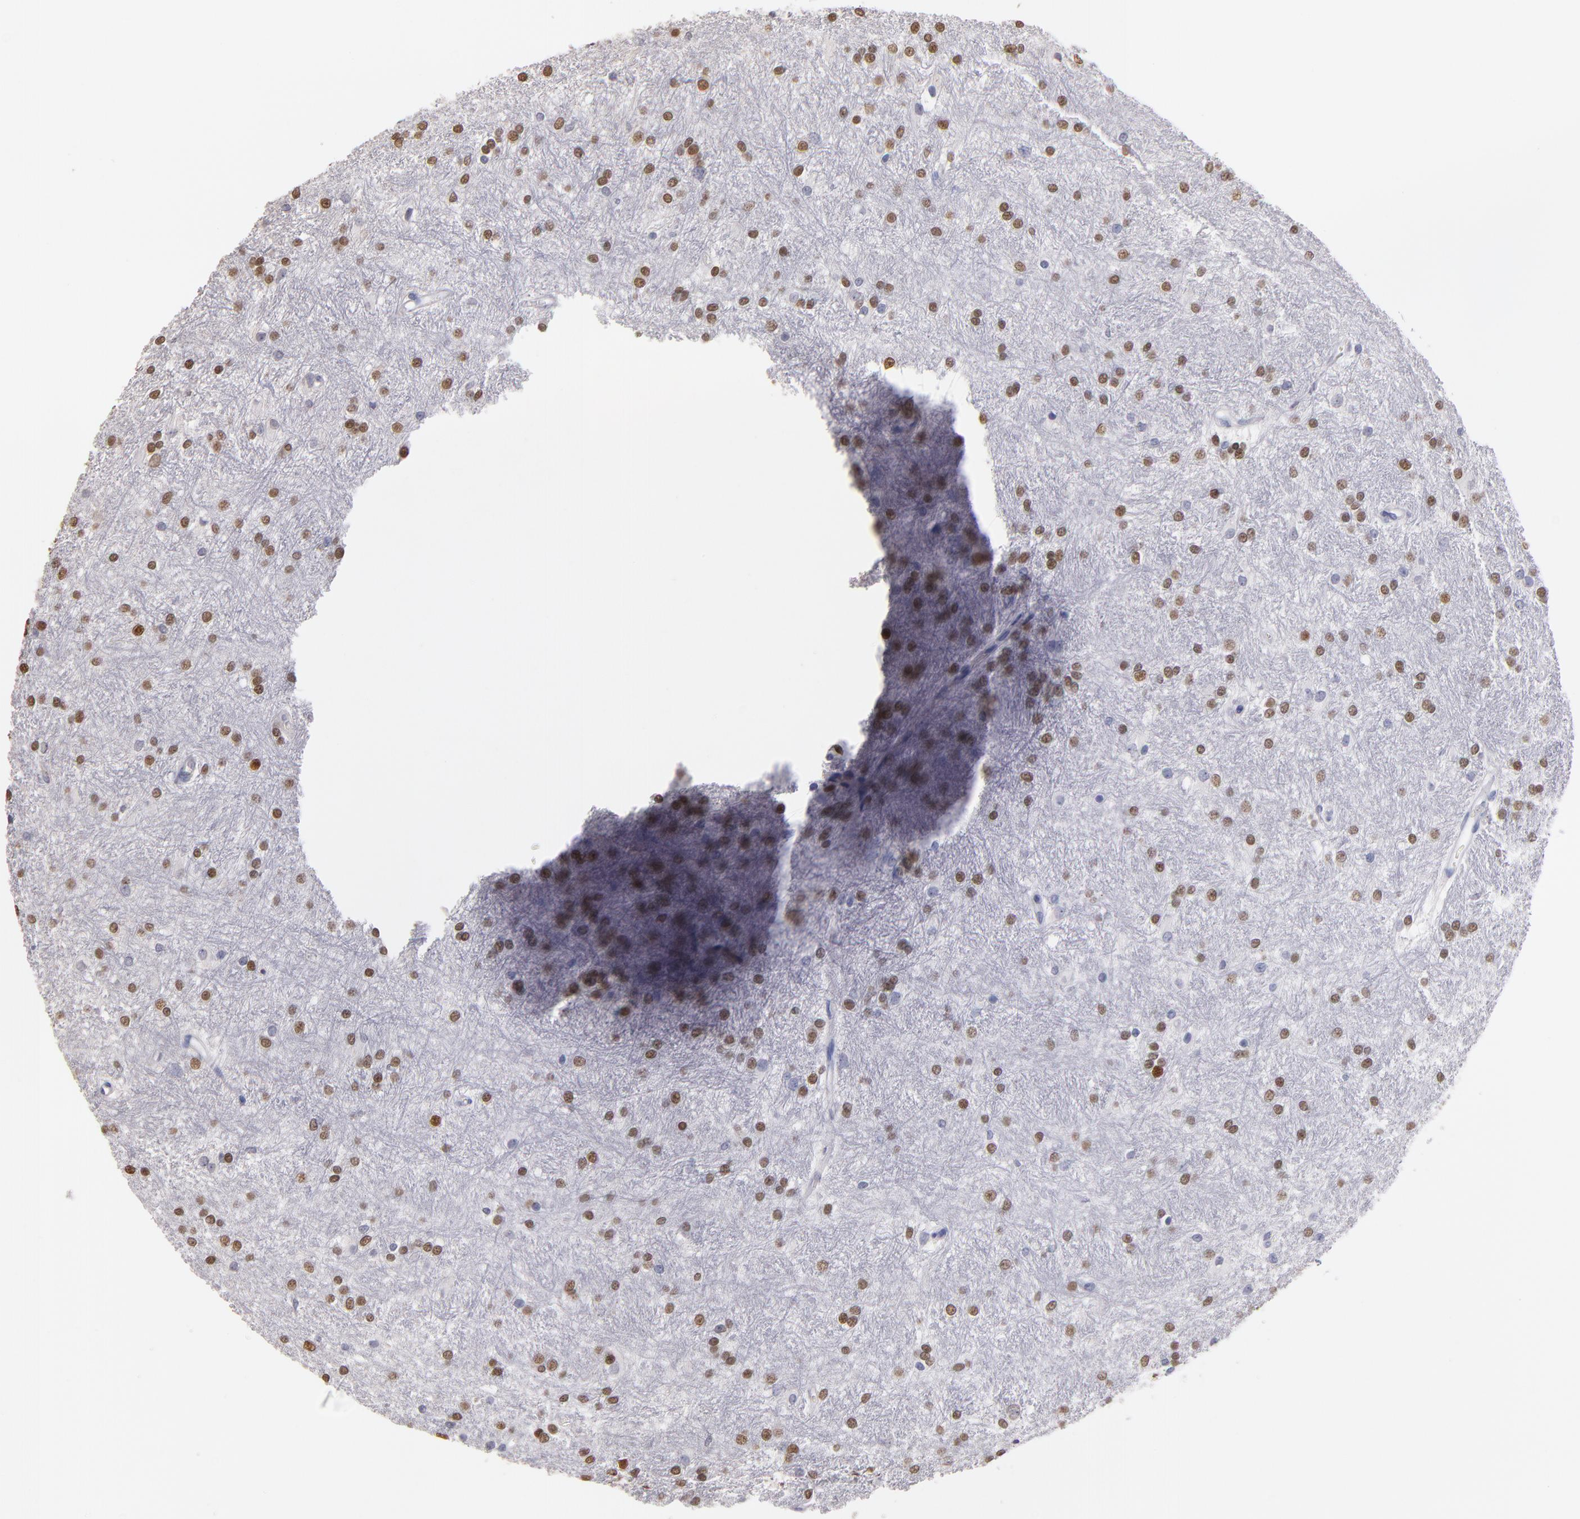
{"staining": {"intensity": "strong", "quantity": ">75%", "location": "nuclear"}, "tissue": "glioma", "cell_type": "Tumor cells", "image_type": "cancer", "snomed": [{"axis": "morphology", "description": "Glioma, malignant, High grade"}, {"axis": "topography", "description": "Brain"}], "caption": "This micrograph reveals high-grade glioma (malignant) stained with immunohistochemistry to label a protein in brown. The nuclear of tumor cells show strong positivity for the protein. Nuclei are counter-stained blue.", "gene": "SOX10", "patient": {"sex": "female", "age": 50}}